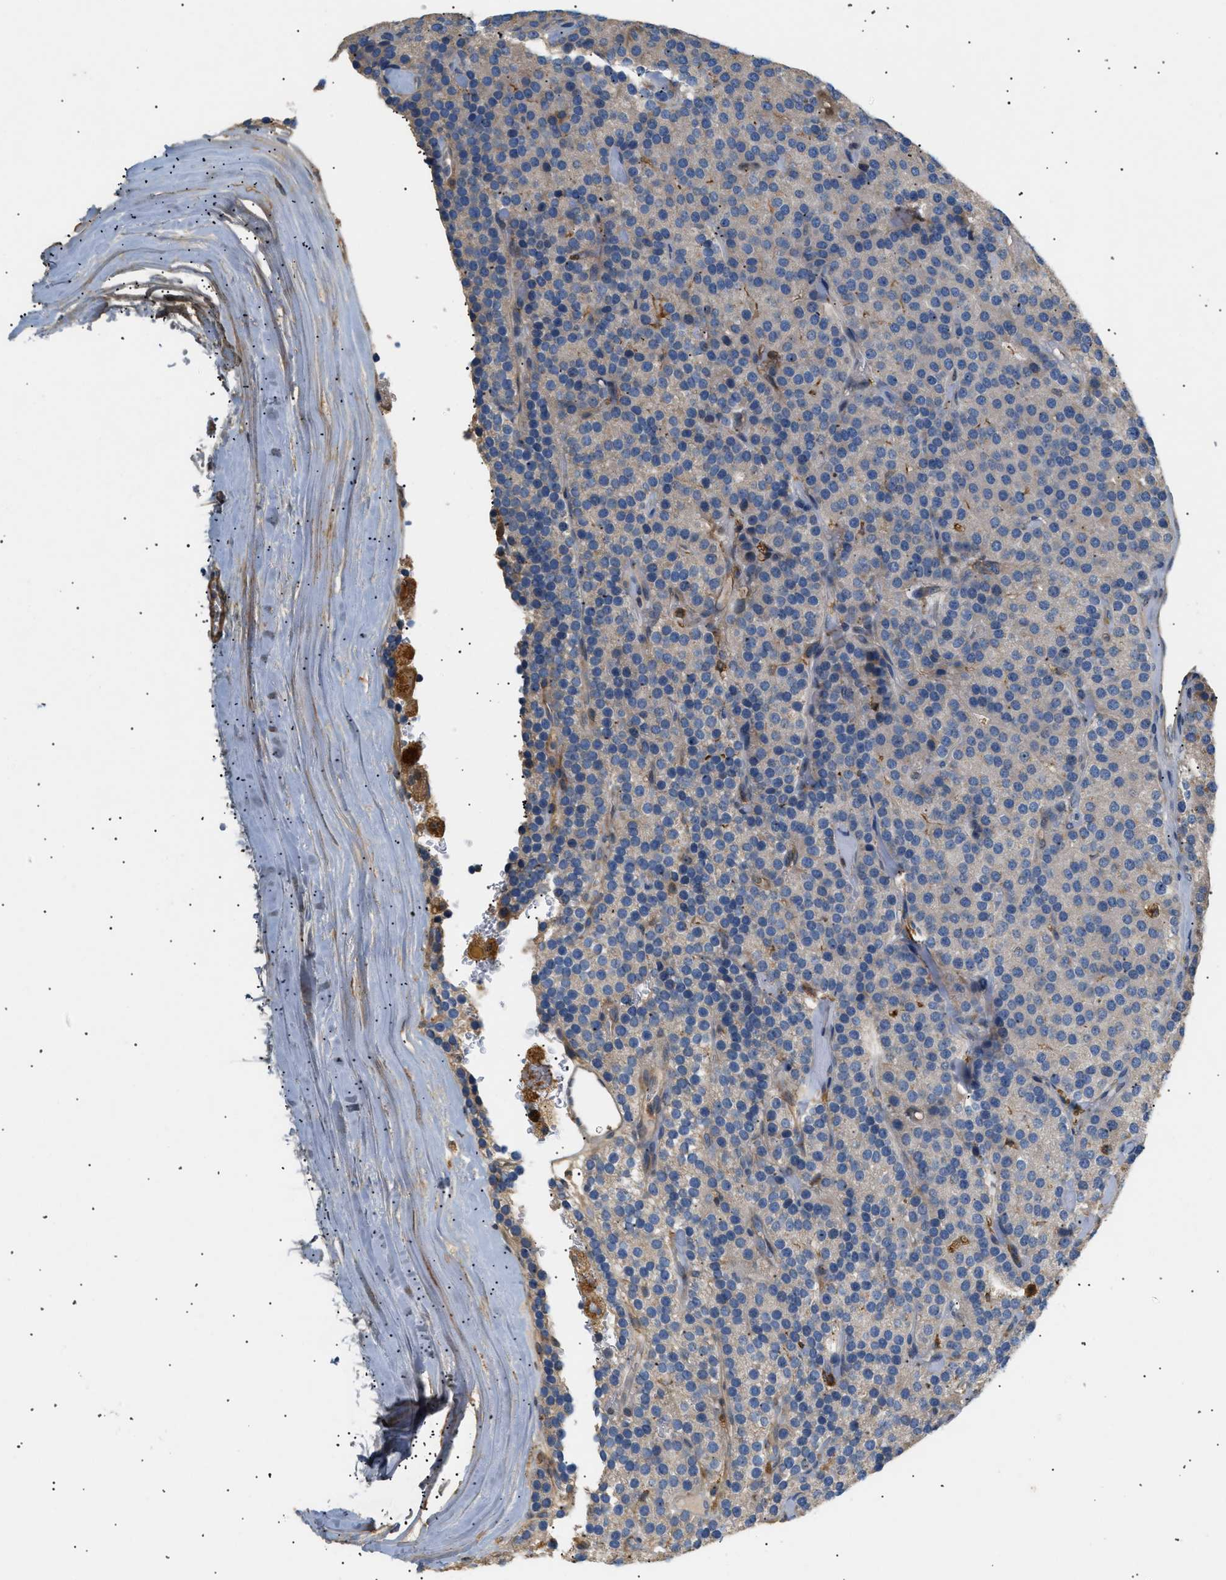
{"staining": {"intensity": "negative", "quantity": "none", "location": "none"}, "tissue": "parathyroid gland", "cell_type": "Glandular cells", "image_type": "normal", "snomed": [{"axis": "morphology", "description": "Normal tissue, NOS"}, {"axis": "morphology", "description": "Adenoma, NOS"}, {"axis": "topography", "description": "Parathyroid gland"}], "caption": "Glandular cells show no significant protein expression in benign parathyroid gland. Nuclei are stained in blue.", "gene": "FARS2", "patient": {"sex": "female", "age": 86}}